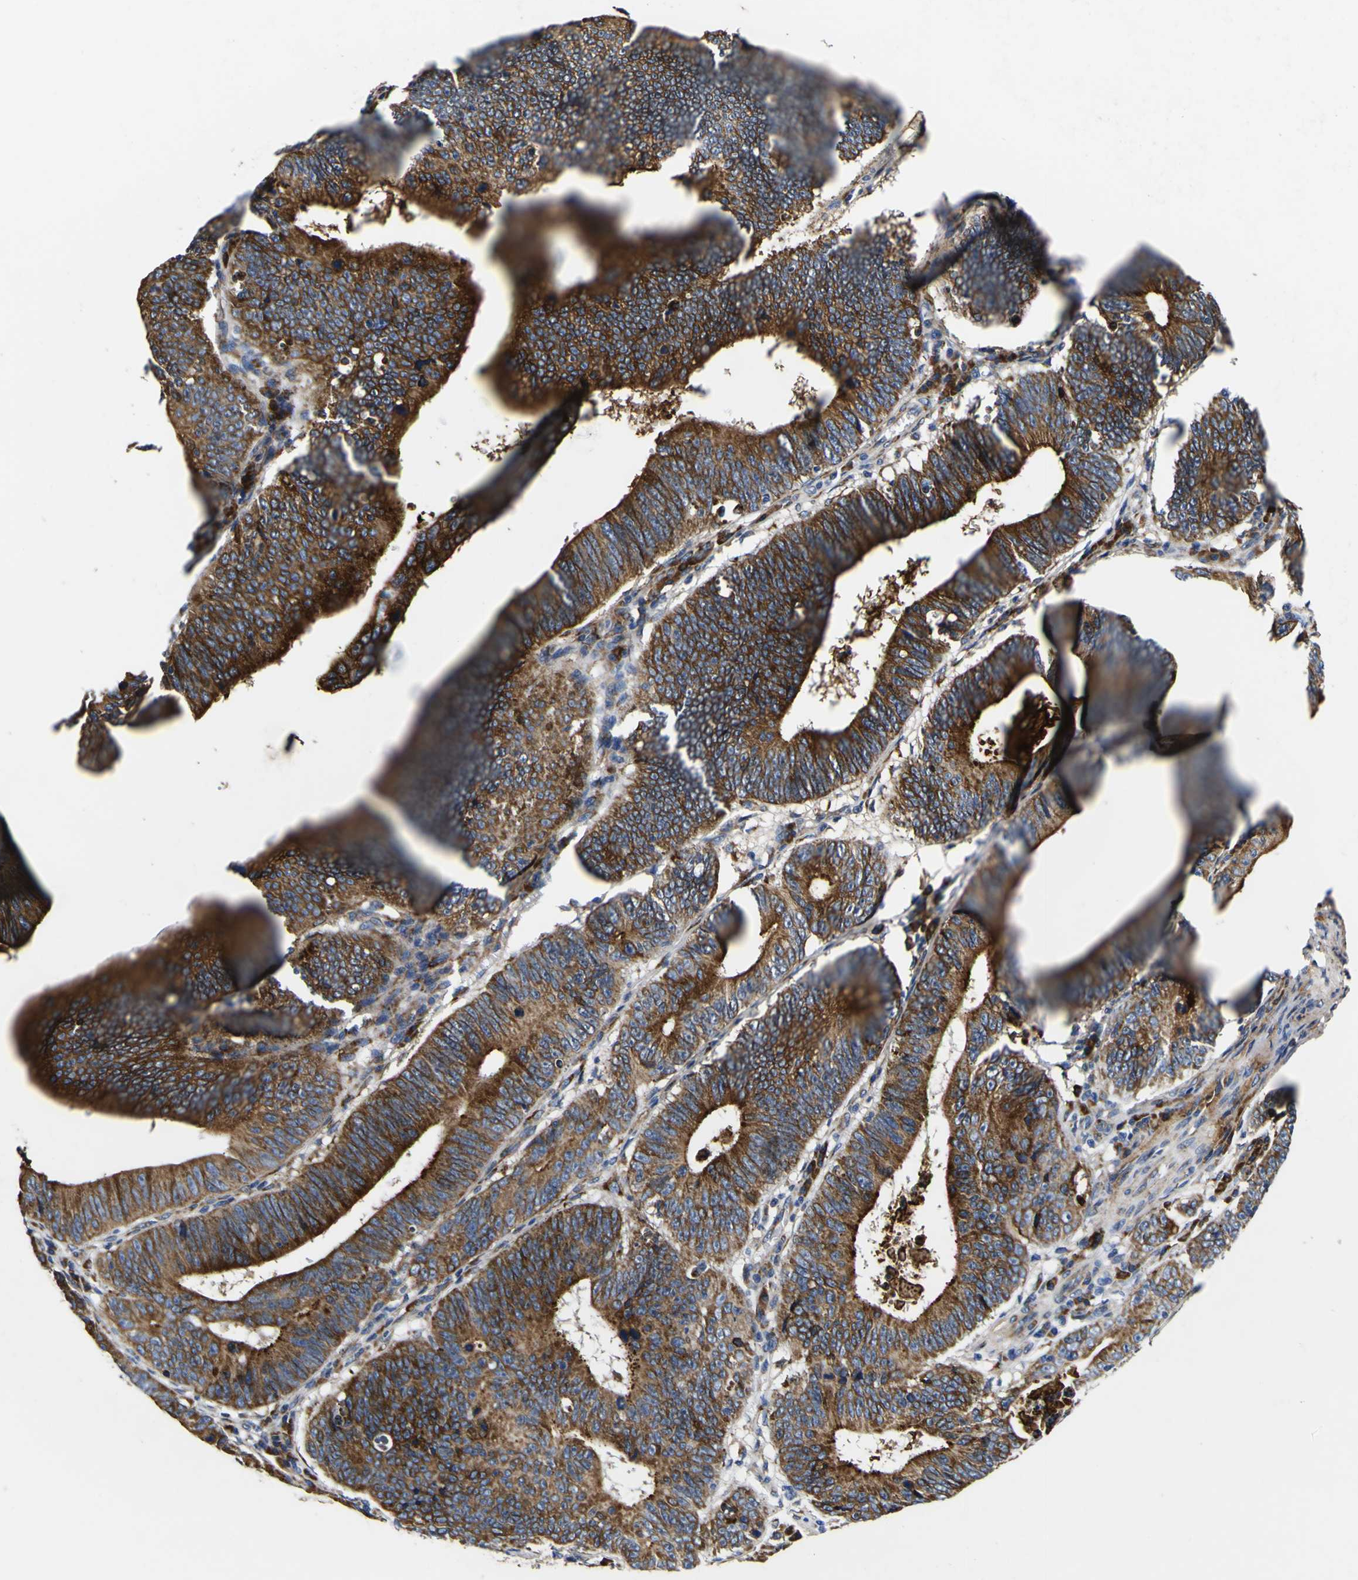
{"staining": {"intensity": "strong", "quantity": ">75%", "location": "cytoplasmic/membranous"}, "tissue": "stomach cancer", "cell_type": "Tumor cells", "image_type": "cancer", "snomed": [{"axis": "morphology", "description": "Adenocarcinoma, NOS"}, {"axis": "topography", "description": "Stomach"}], "caption": "An immunohistochemistry photomicrograph of neoplastic tissue is shown. Protein staining in brown shows strong cytoplasmic/membranous positivity in stomach adenocarcinoma within tumor cells. (Brightfield microscopy of DAB IHC at high magnification).", "gene": "SCD", "patient": {"sex": "male", "age": 59}}